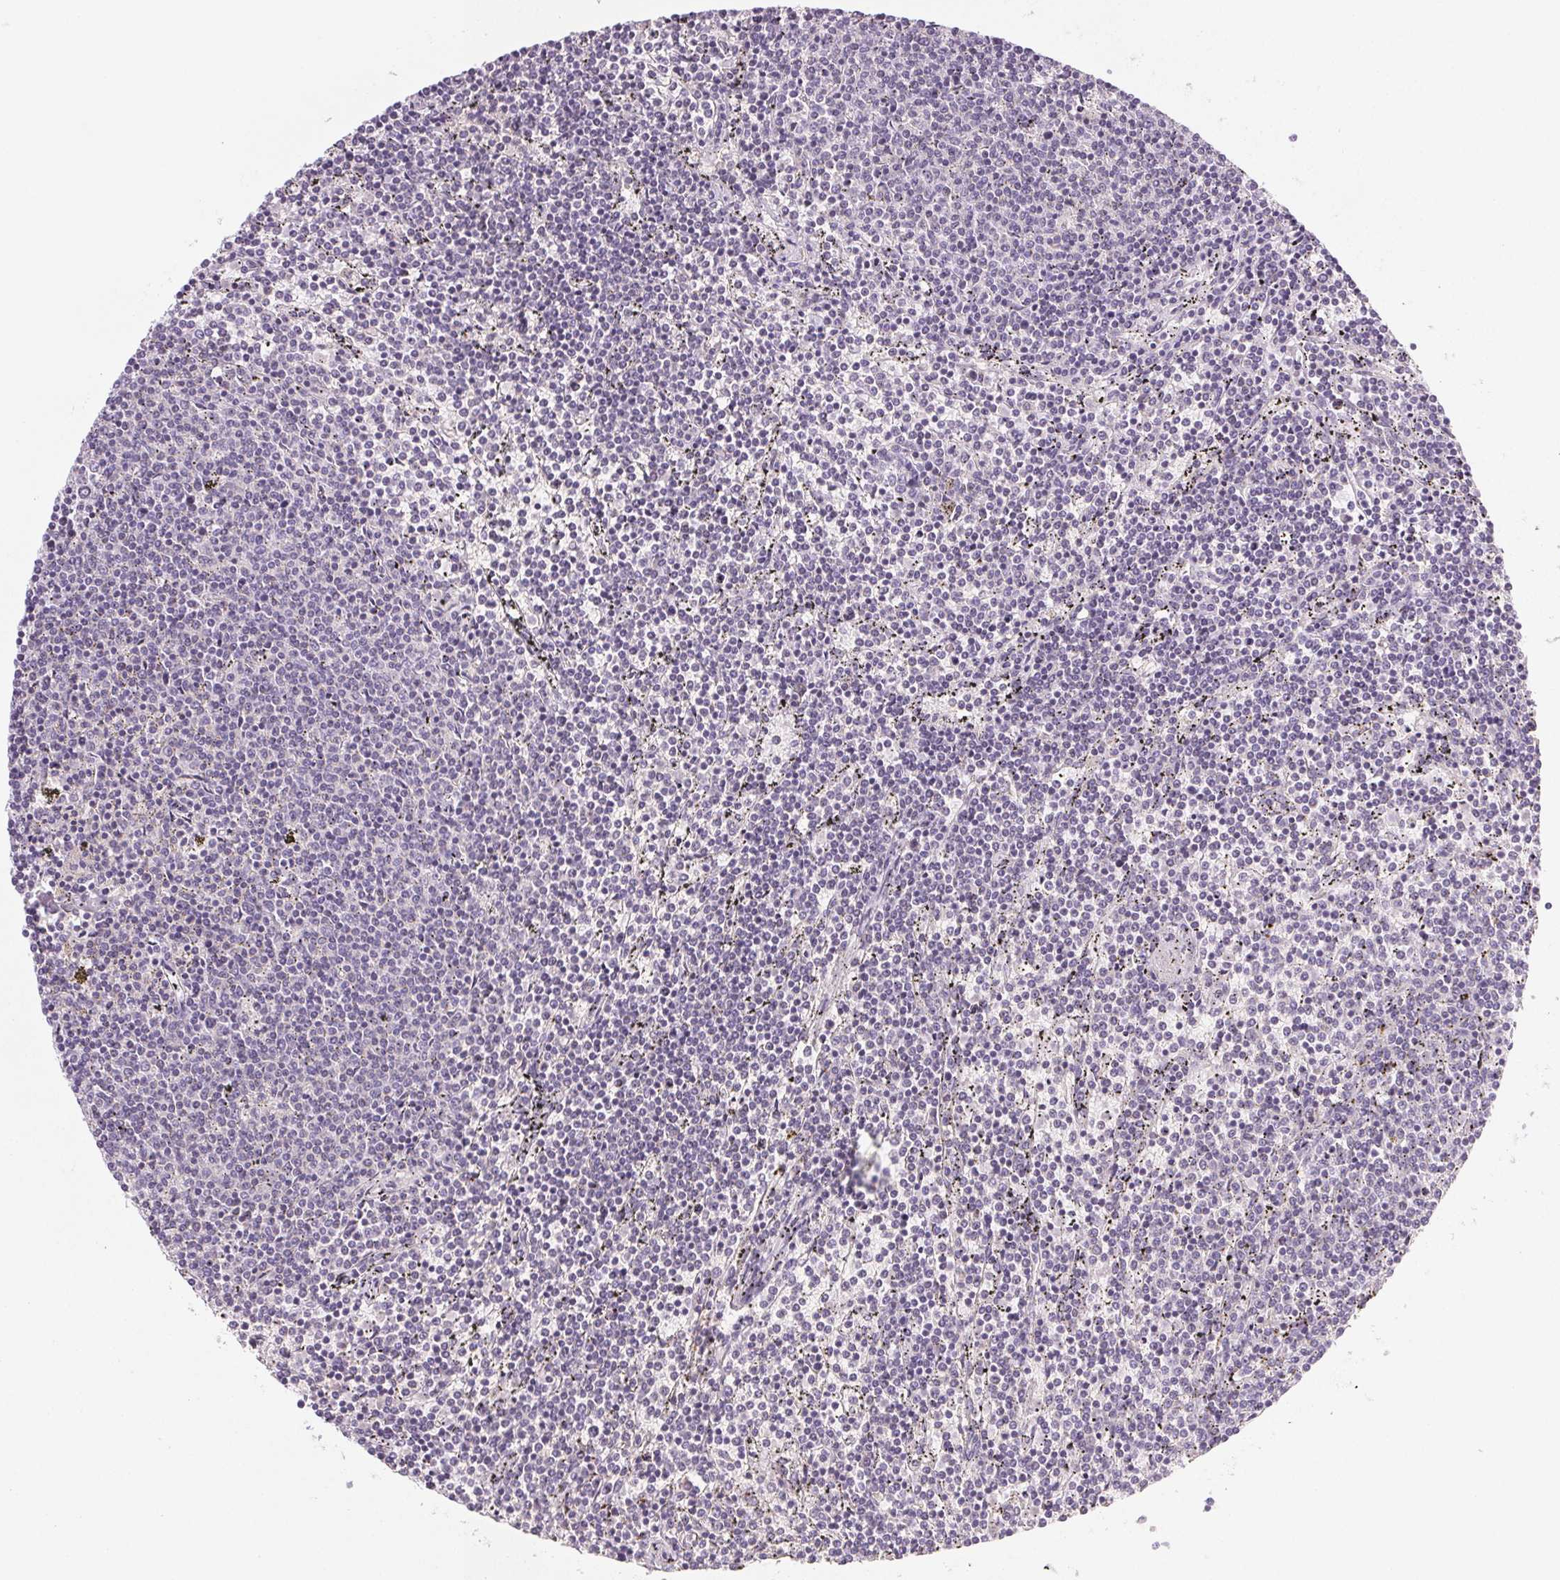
{"staining": {"intensity": "negative", "quantity": "none", "location": "none"}, "tissue": "lymphoma", "cell_type": "Tumor cells", "image_type": "cancer", "snomed": [{"axis": "morphology", "description": "Malignant lymphoma, non-Hodgkin's type, Low grade"}, {"axis": "topography", "description": "Spleen"}], "caption": "DAB immunohistochemical staining of lymphoma demonstrates no significant expression in tumor cells.", "gene": "COL7A1", "patient": {"sex": "female", "age": 50}}